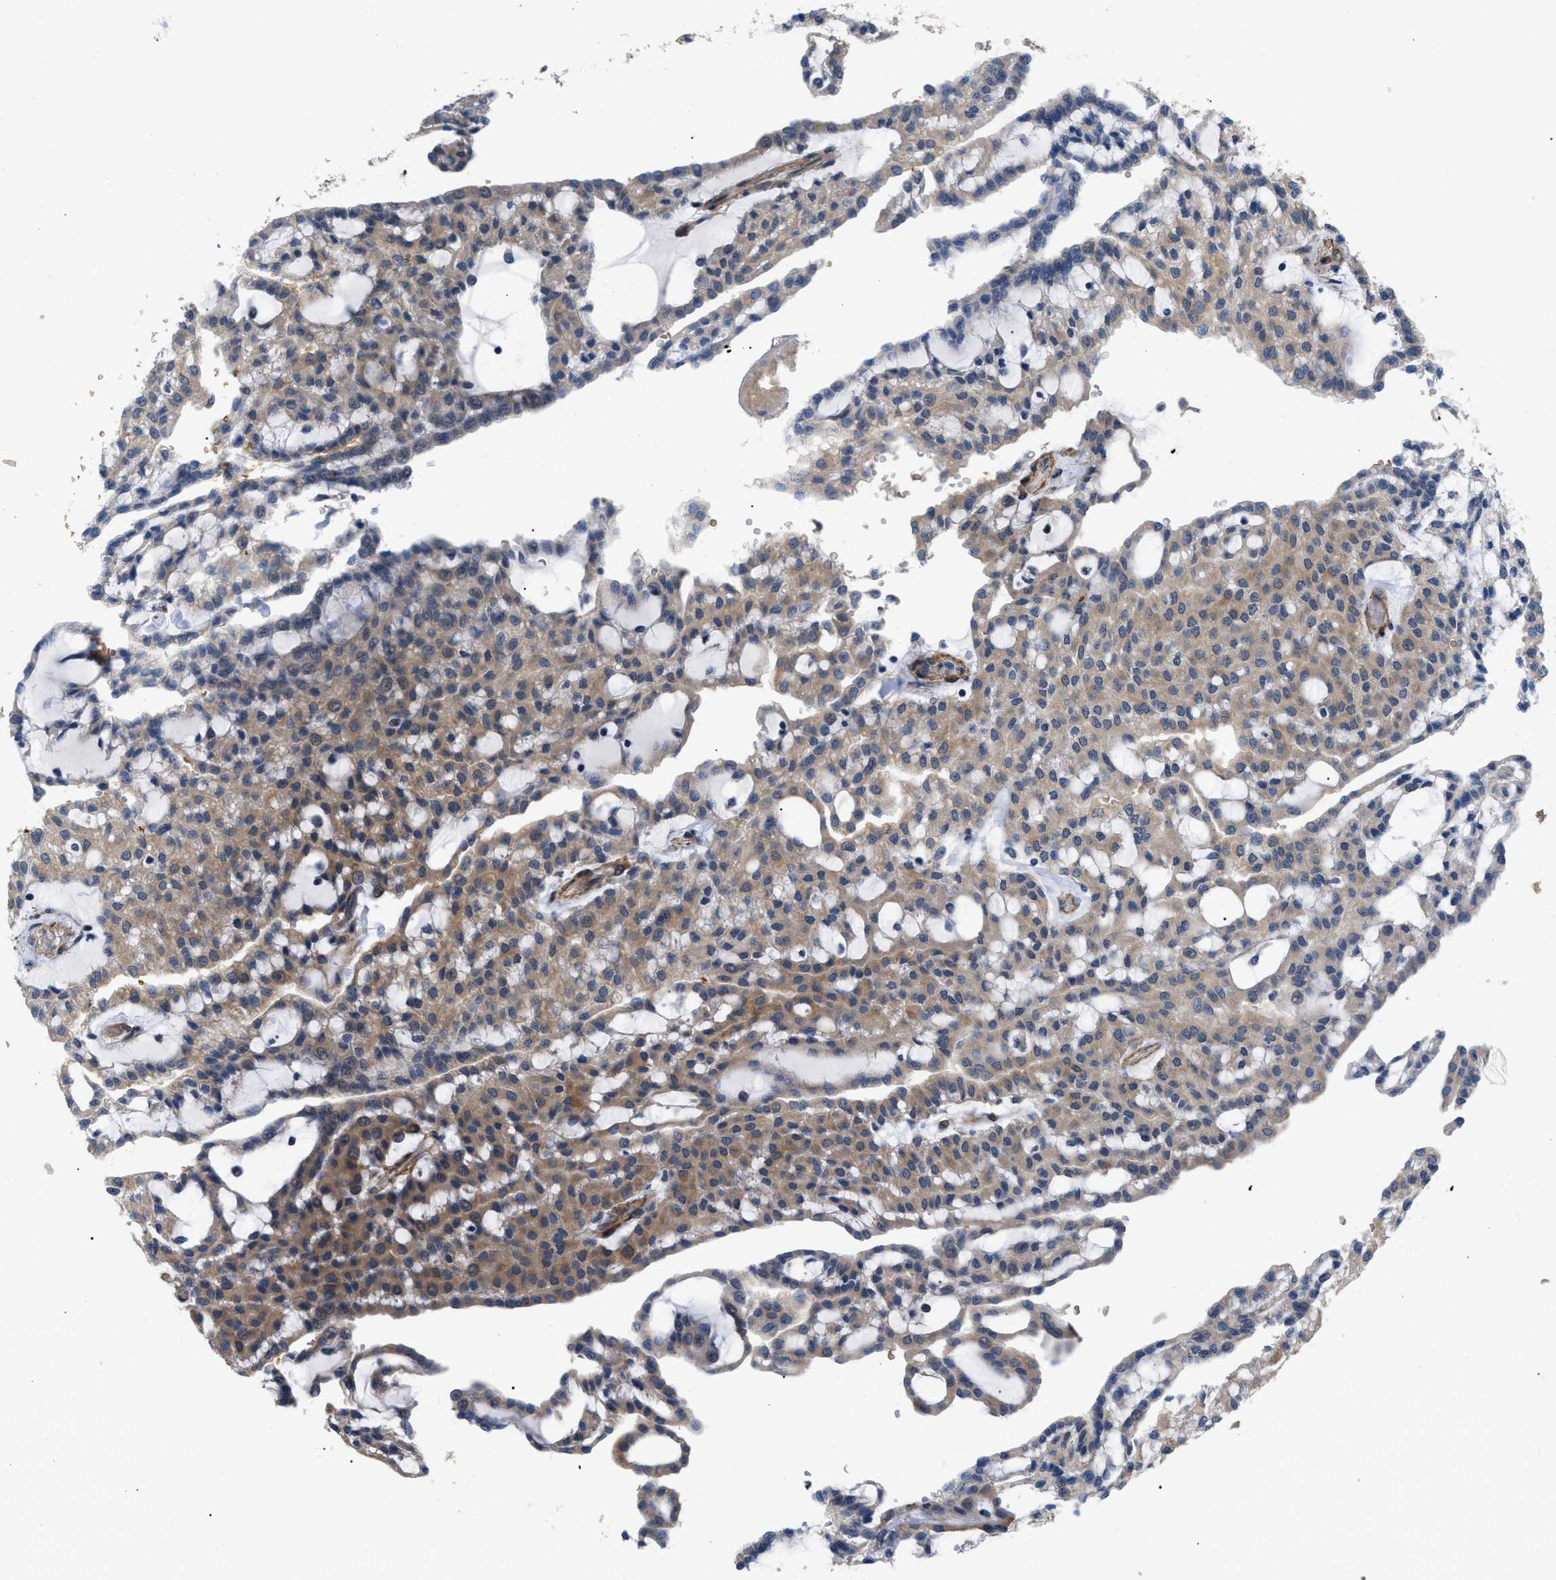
{"staining": {"intensity": "moderate", "quantity": "25%-75%", "location": "cytoplasmic/membranous"}, "tissue": "renal cancer", "cell_type": "Tumor cells", "image_type": "cancer", "snomed": [{"axis": "morphology", "description": "Adenocarcinoma, NOS"}, {"axis": "topography", "description": "Kidney"}], "caption": "Renal adenocarcinoma stained with IHC demonstrates moderate cytoplasmic/membranous expression in approximately 25%-75% of tumor cells. (Stains: DAB in brown, nuclei in blue, Microscopy: brightfield microscopy at high magnification).", "gene": "MYO10", "patient": {"sex": "male", "age": 63}}